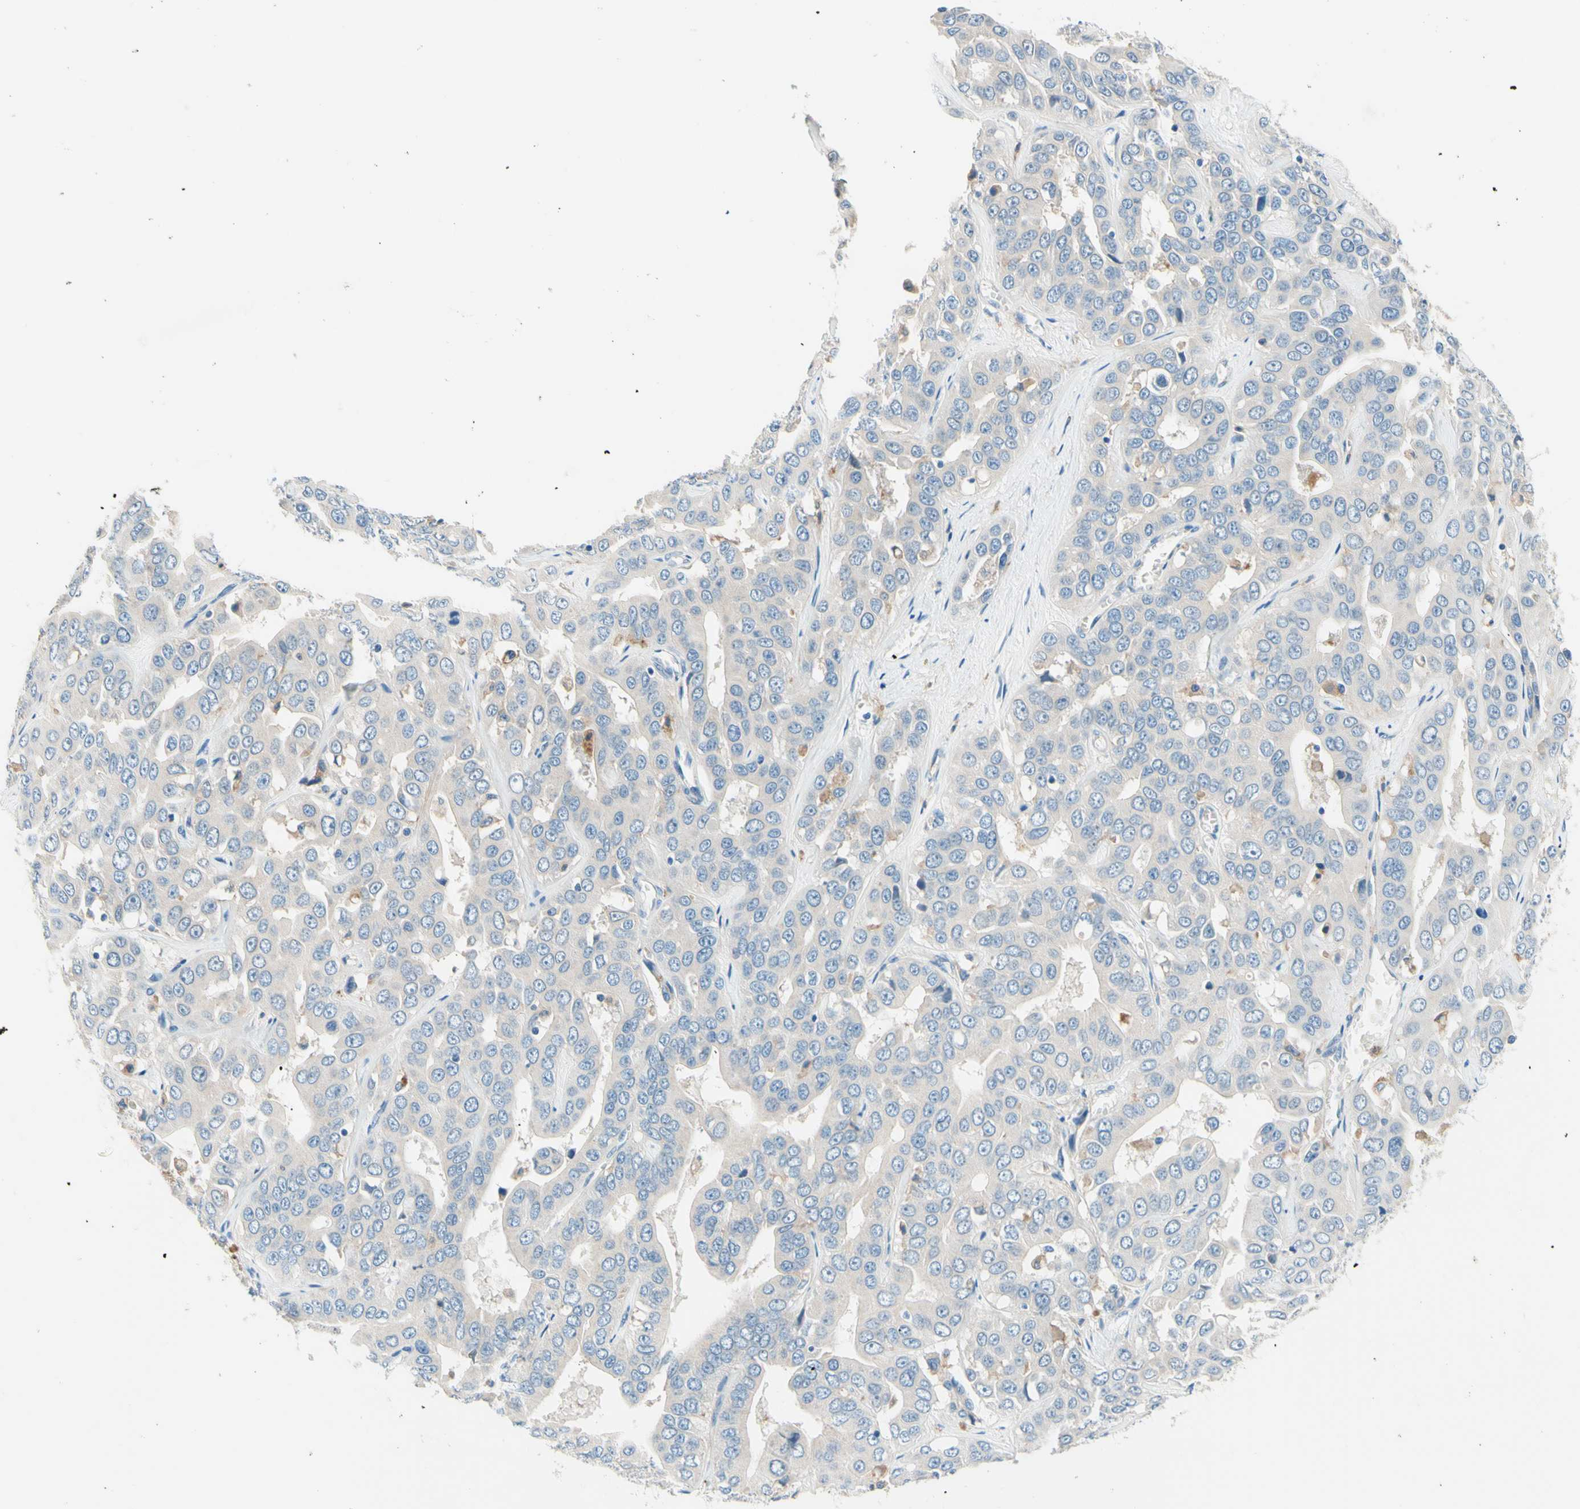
{"staining": {"intensity": "negative", "quantity": "none", "location": "none"}, "tissue": "liver cancer", "cell_type": "Tumor cells", "image_type": "cancer", "snomed": [{"axis": "morphology", "description": "Cholangiocarcinoma"}, {"axis": "topography", "description": "Liver"}], "caption": "IHC of human liver cancer reveals no staining in tumor cells. The staining was performed using DAB to visualize the protein expression in brown, while the nuclei were stained in blue with hematoxylin (Magnification: 20x).", "gene": "SIGLEC9", "patient": {"sex": "female", "age": 52}}